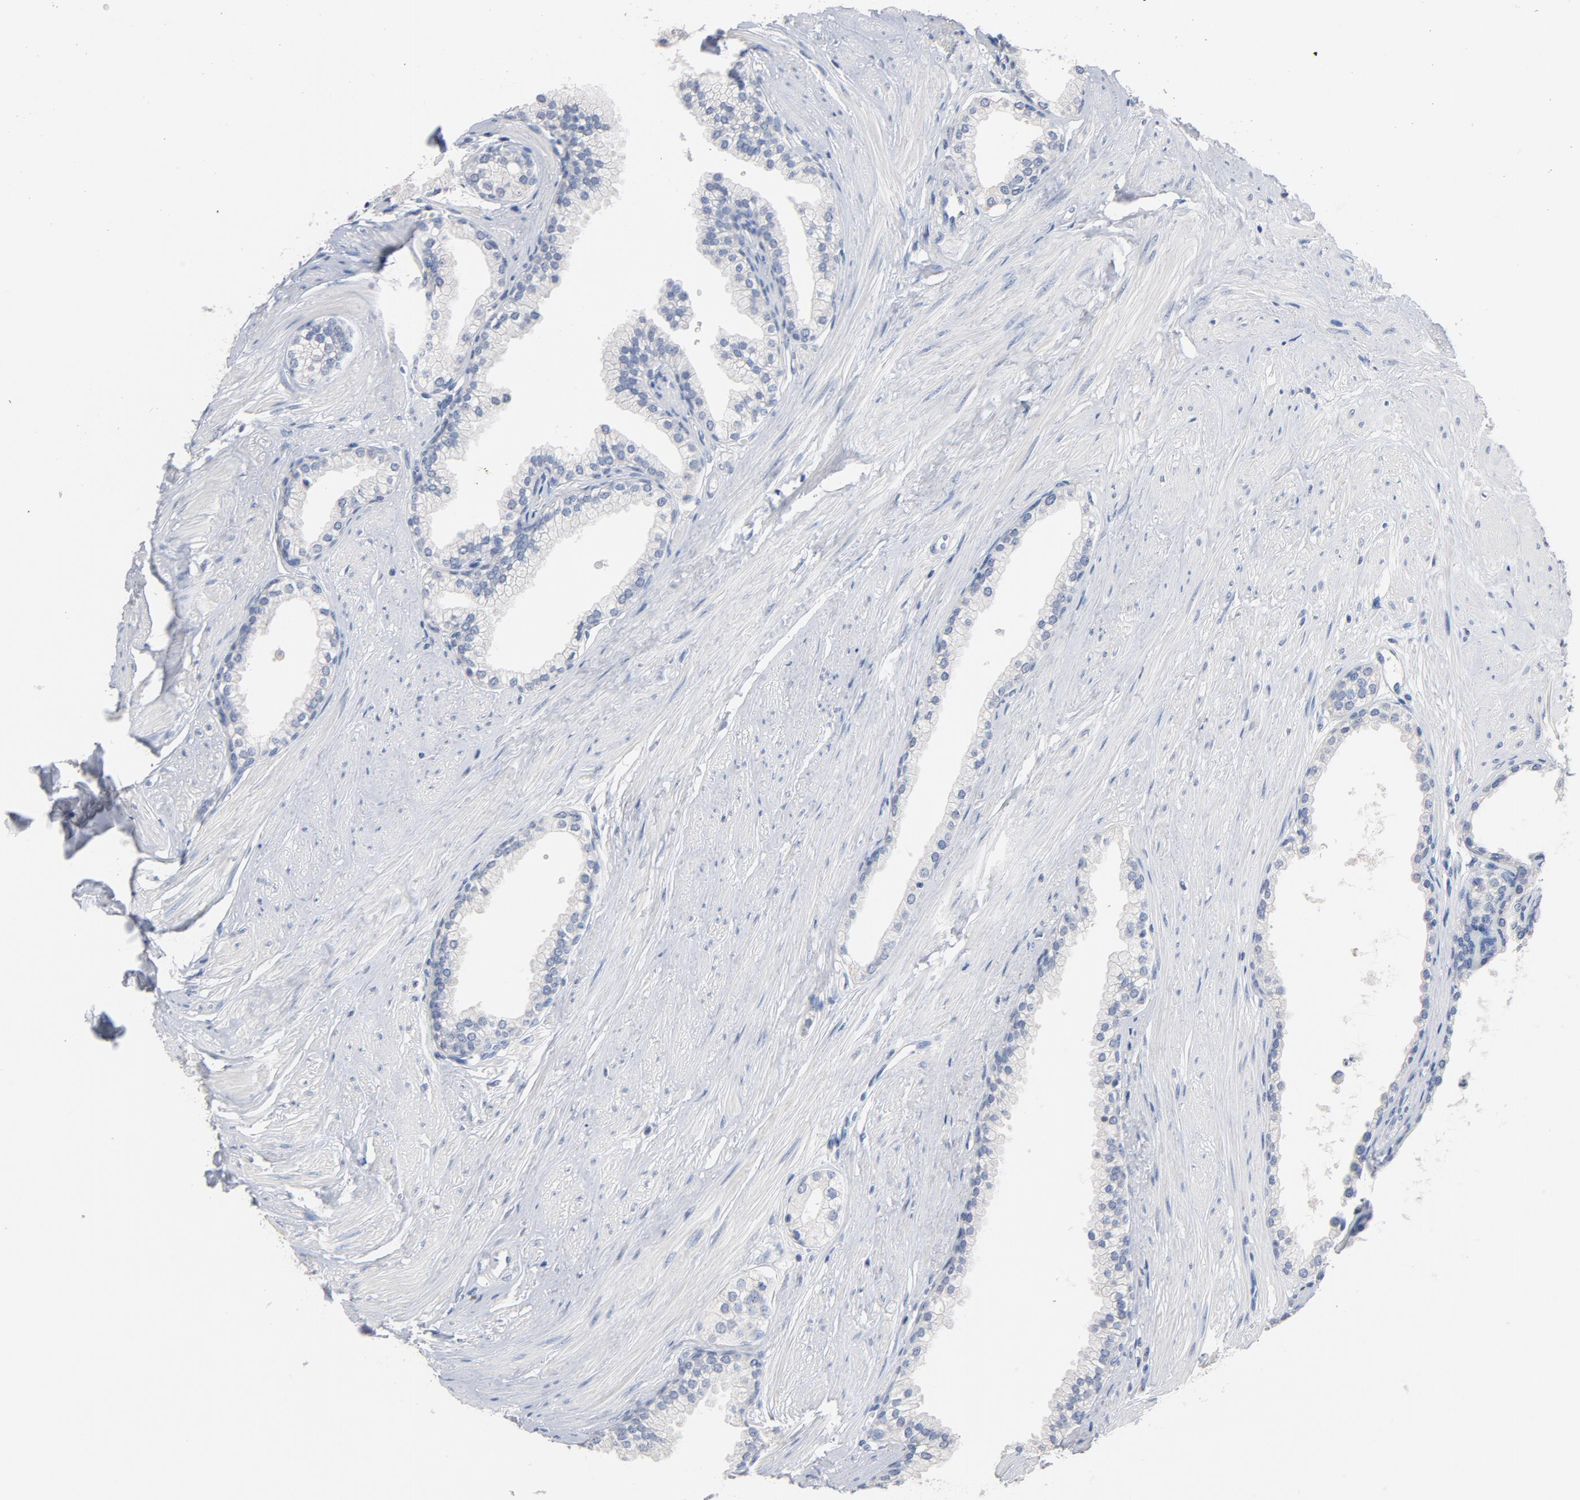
{"staining": {"intensity": "negative", "quantity": "none", "location": "none"}, "tissue": "prostate", "cell_type": "Glandular cells", "image_type": "normal", "snomed": [{"axis": "morphology", "description": "Normal tissue, NOS"}, {"axis": "topography", "description": "Prostate"}], "caption": "Glandular cells are negative for brown protein staining in unremarkable prostate. (Stains: DAB (3,3'-diaminobenzidine) IHC with hematoxylin counter stain, Microscopy: brightfield microscopy at high magnification).", "gene": "ZCCHC13", "patient": {"sex": "male", "age": 64}}